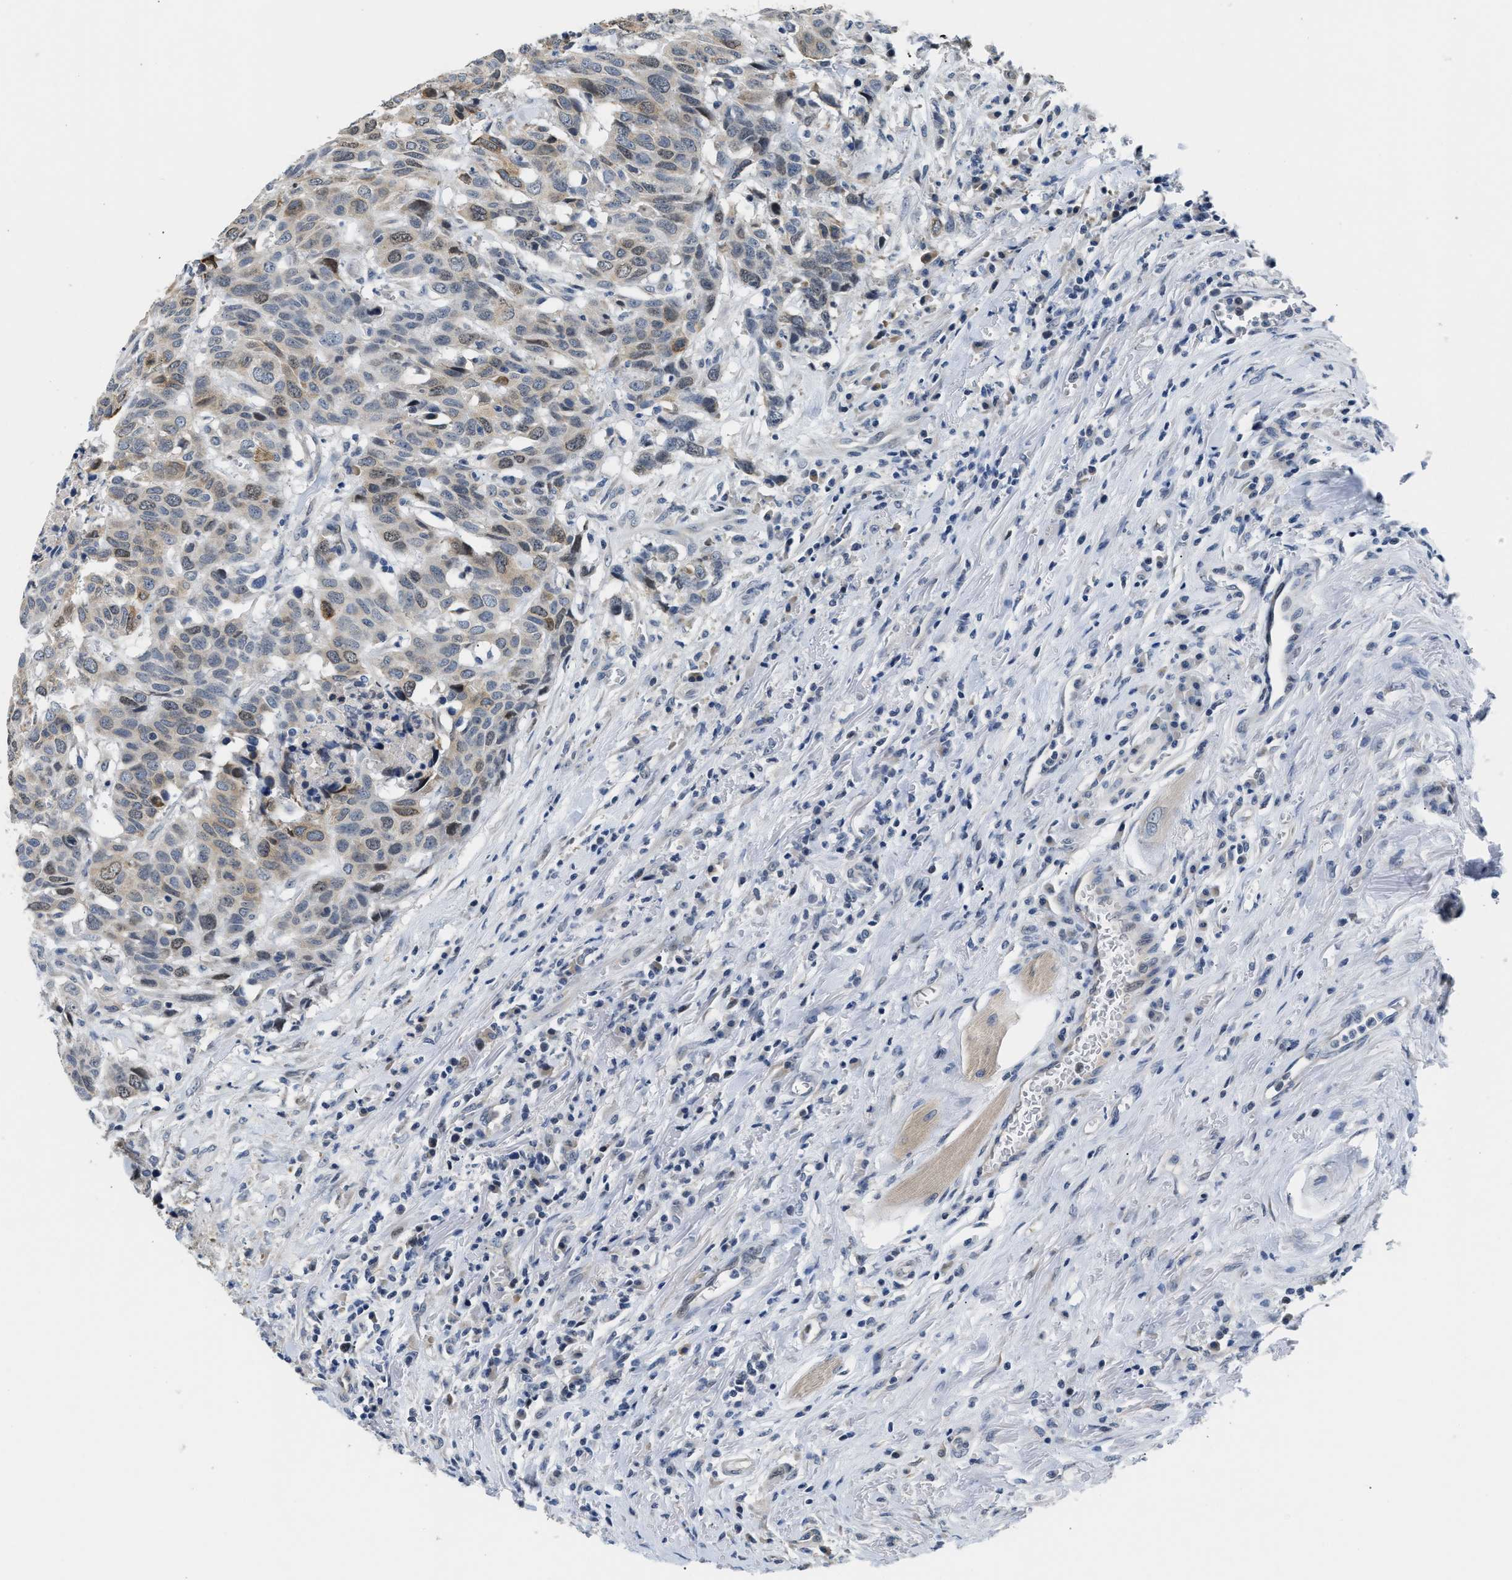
{"staining": {"intensity": "weak", "quantity": "25%-75%", "location": "cytoplasmic/membranous"}, "tissue": "head and neck cancer", "cell_type": "Tumor cells", "image_type": "cancer", "snomed": [{"axis": "morphology", "description": "Squamous cell carcinoma, NOS"}, {"axis": "topography", "description": "Head-Neck"}], "caption": "An IHC micrograph of neoplastic tissue is shown. Protein staining in brown labels weak cytoplasmic/membranous positivity in head and neck squamous cell carcinoma within tumor cells. The staining is performed using DAB brown chromogen to label protein expression. The nuclei are counter-stained blue using hematoxylin.", "gene": "CLGN", "patient": {"sex": "male", "age": 66}}